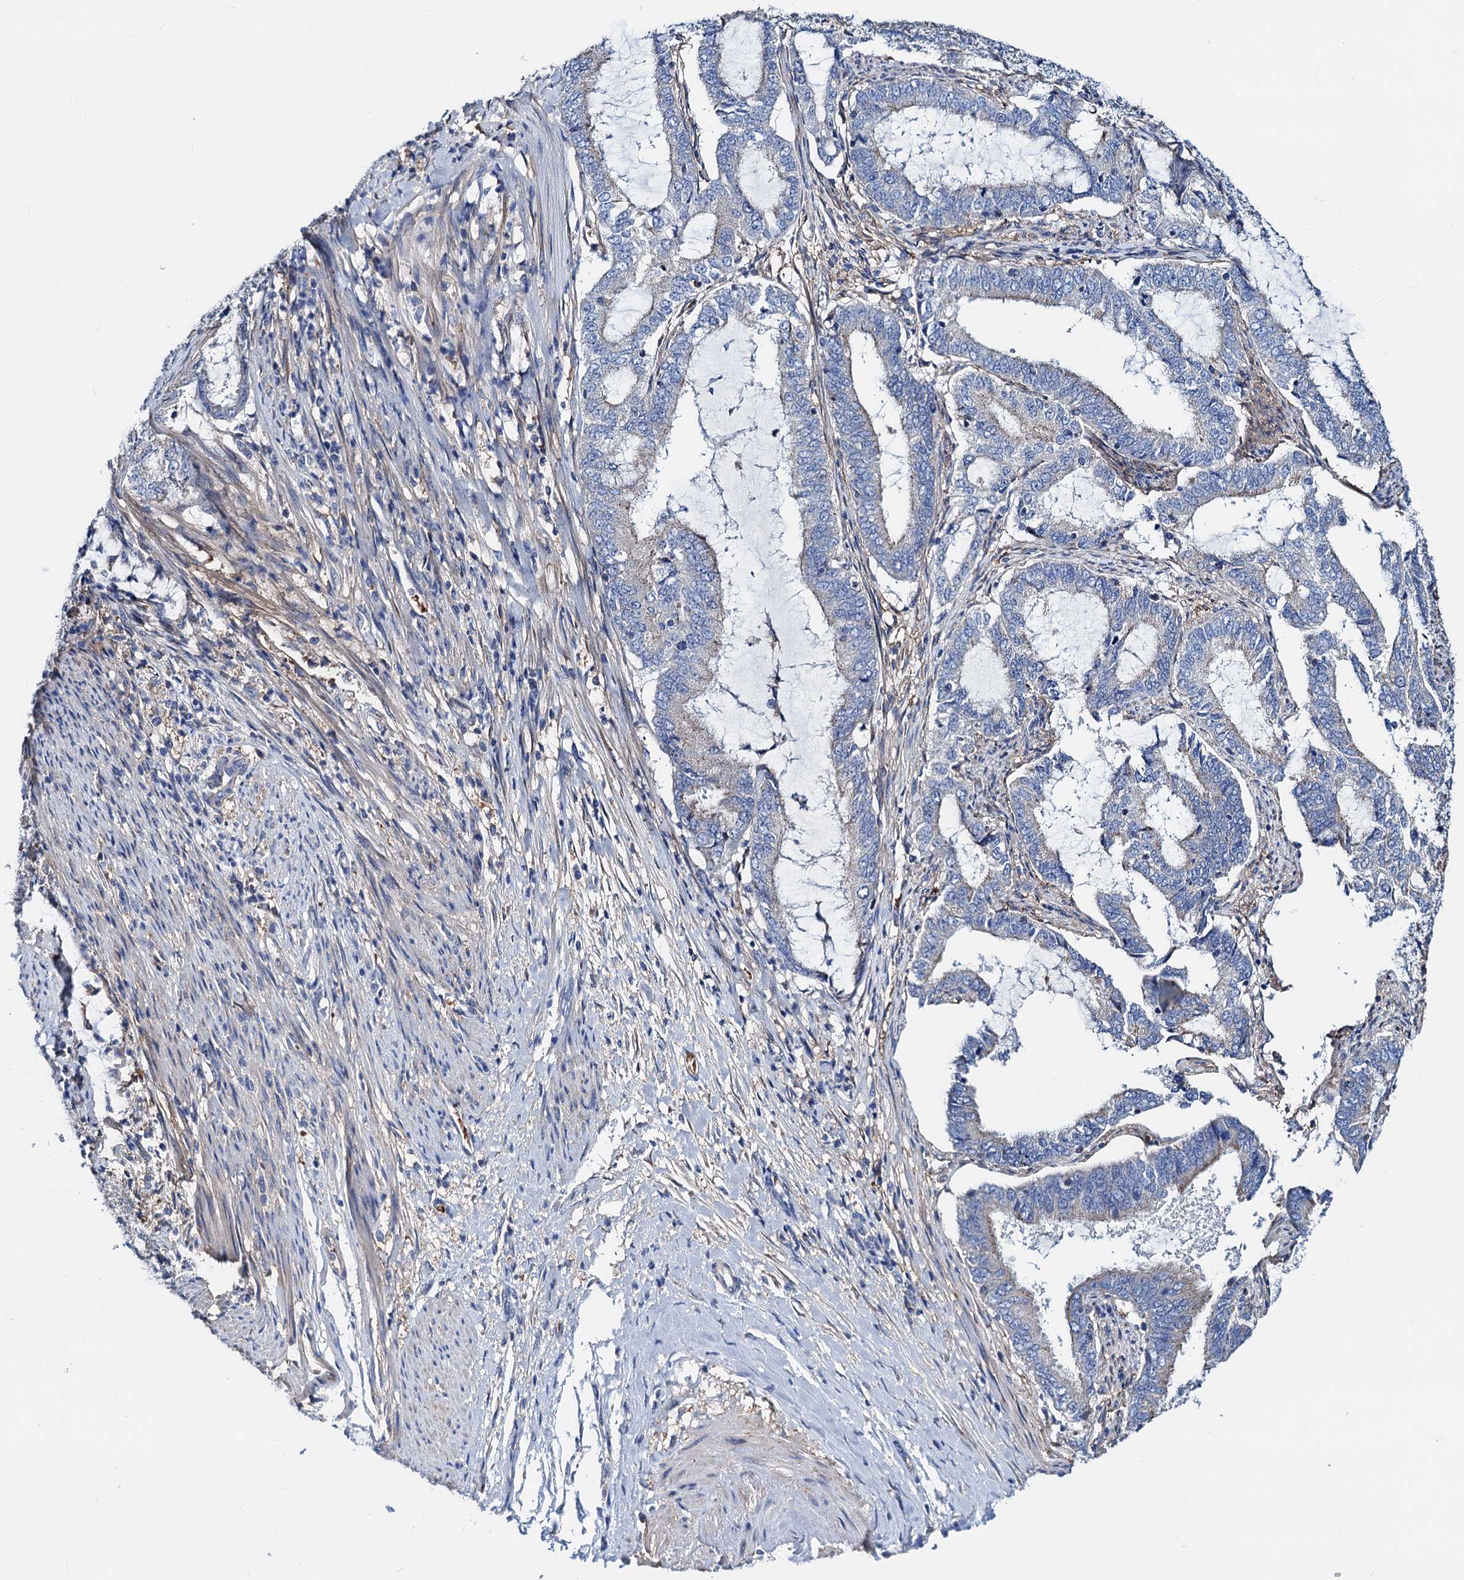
{"staining": {"intensity": "weak", "quantity": "<25%", "location": "cytoplasmic/membranous"}, "tissue": "endometrial cancer", "cell_type": "Tumor cells", "image_type": "cancer", "snomed": [{"axis": "morphology", "description": "Adenocarcinoma, NOS"}, {"axis": "topography", "description": "Endometrium"}], "caption": "The micrograph reveals no significant staining in tumor cells of adenocarcinoma (endometrial). (Stains: DAB immunohistochemistry with hematoxylin counter stain, Microscopy: brightfield microscopy at high magnification).", "gene": "GCOM1", "patient": {"sex": "female", "age": 51}}